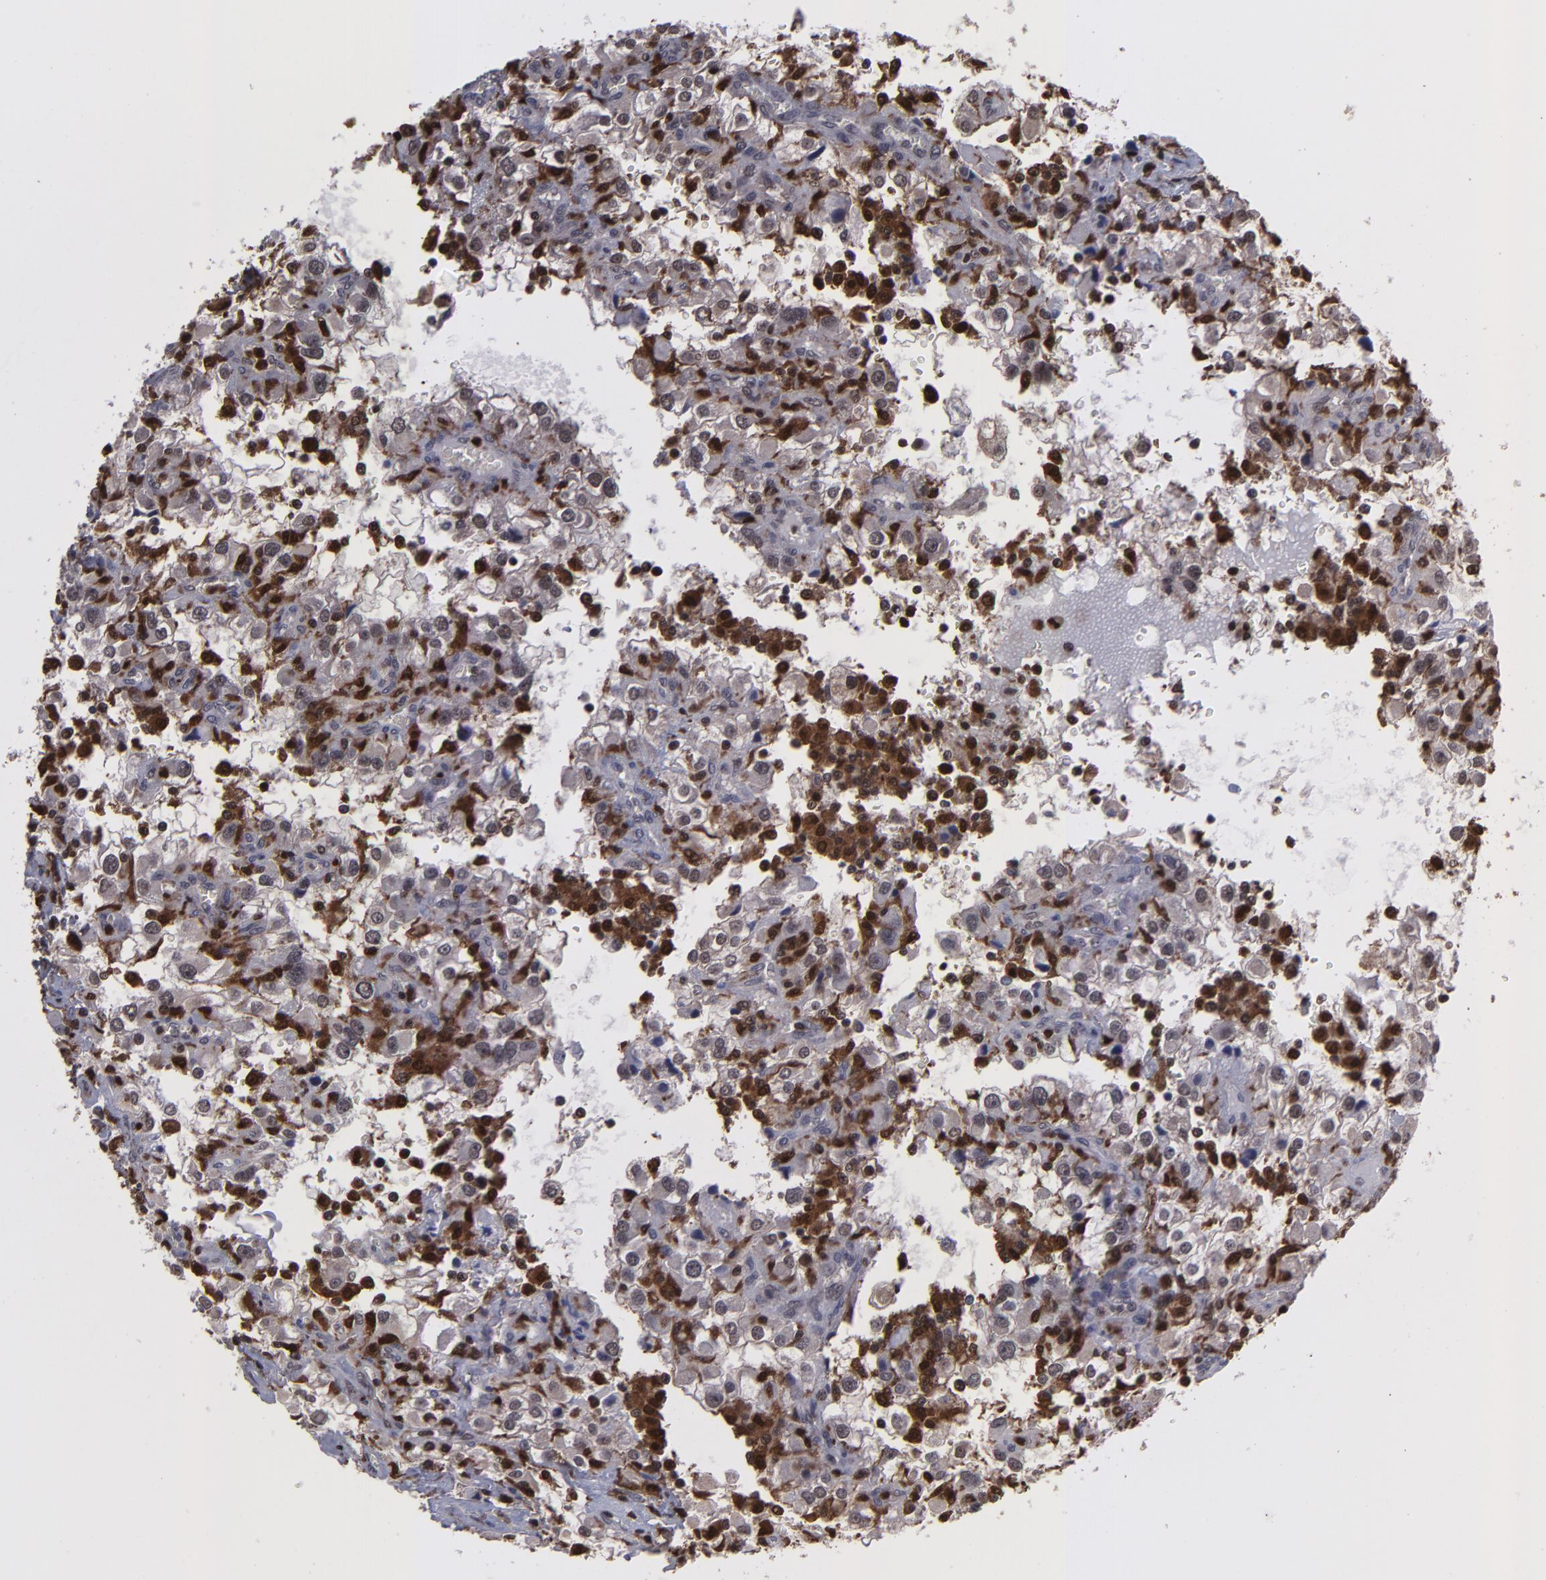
{"staining": {"intensity": "weak", "quantity": "25%-75%", "location": "cytoplasmic/membranous,nuclear"}, "tissue": "renal cancer", "cell_type": "Tumor cells", "image_type": "cancer", "snomed": [{"axis": "morphology", "description": "Adenocarcinoma, NOS"}, {"axis": "topography", "description": "Kidney"}], "caption": "Immunohistochemical staining of renal cancer displays low levels of weak cytoplasmic/membranous and nuclear protein positivity in about 25%-75% of tumor cells. (Brightfield microscopy of DAB IHC at high magnification).", "gene": "GRB2", "patient": {"sex": "female", "age": 52}}